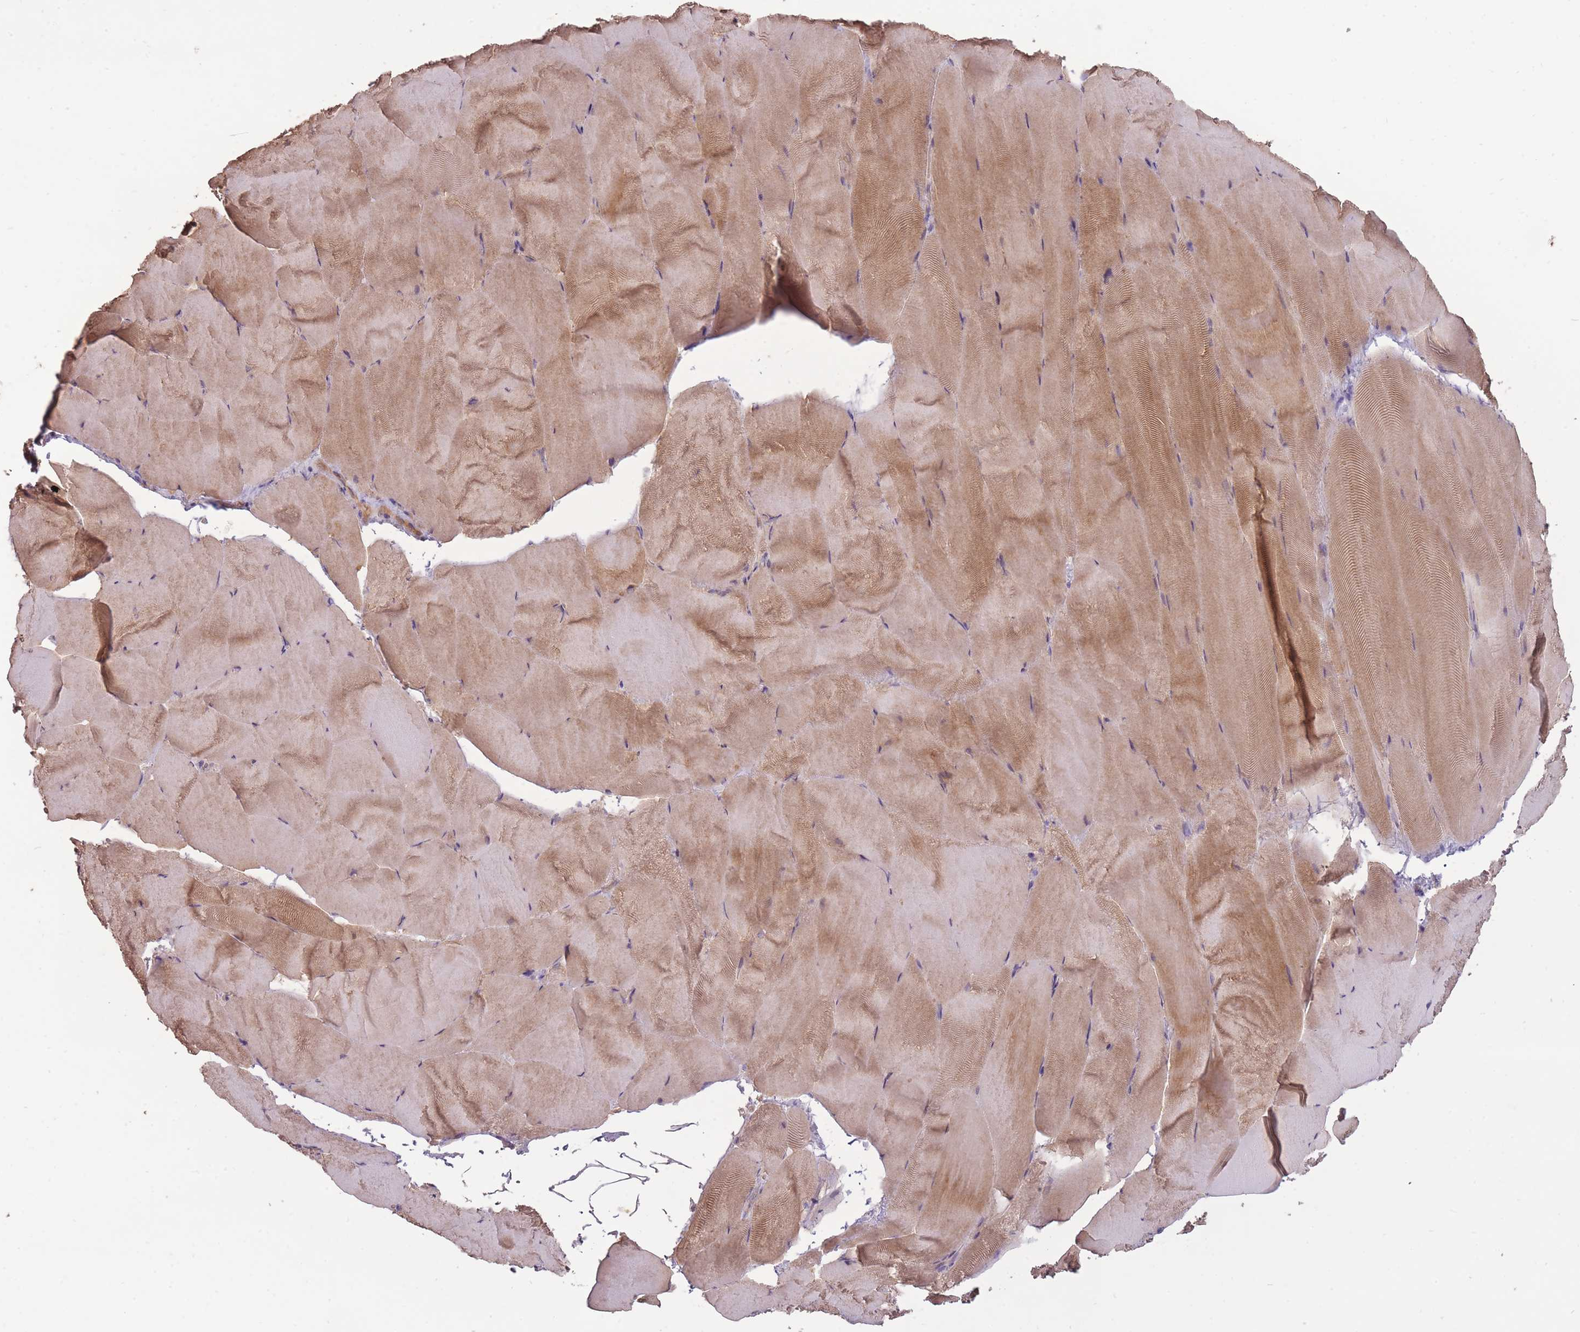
{"staining": {"intensity": "moderate", "quantity": "25%-75%", "location": "cytoplasmic/membranous"}, "tissue": "skeletal muscle", "cell_type": "Myocytes", "image_type": "normal", "snomed": [{"axis": "morphology", "description": "Normal tissue, NOS"}, {"axis": "topography", "description": "Skeletal muscle"}], "caption": "IHC photomicrograph of normal skeletal muscle: skeletal muscle stained using IHC demonstrates medium levels of moderate protein expression localized specifically in the cytoplasmic/membranous of myocytes, appearing as a cytoplasmic/membranous brown color.", "gene": "LRATD2", "patient": {"sex": "female", "age": 64}}